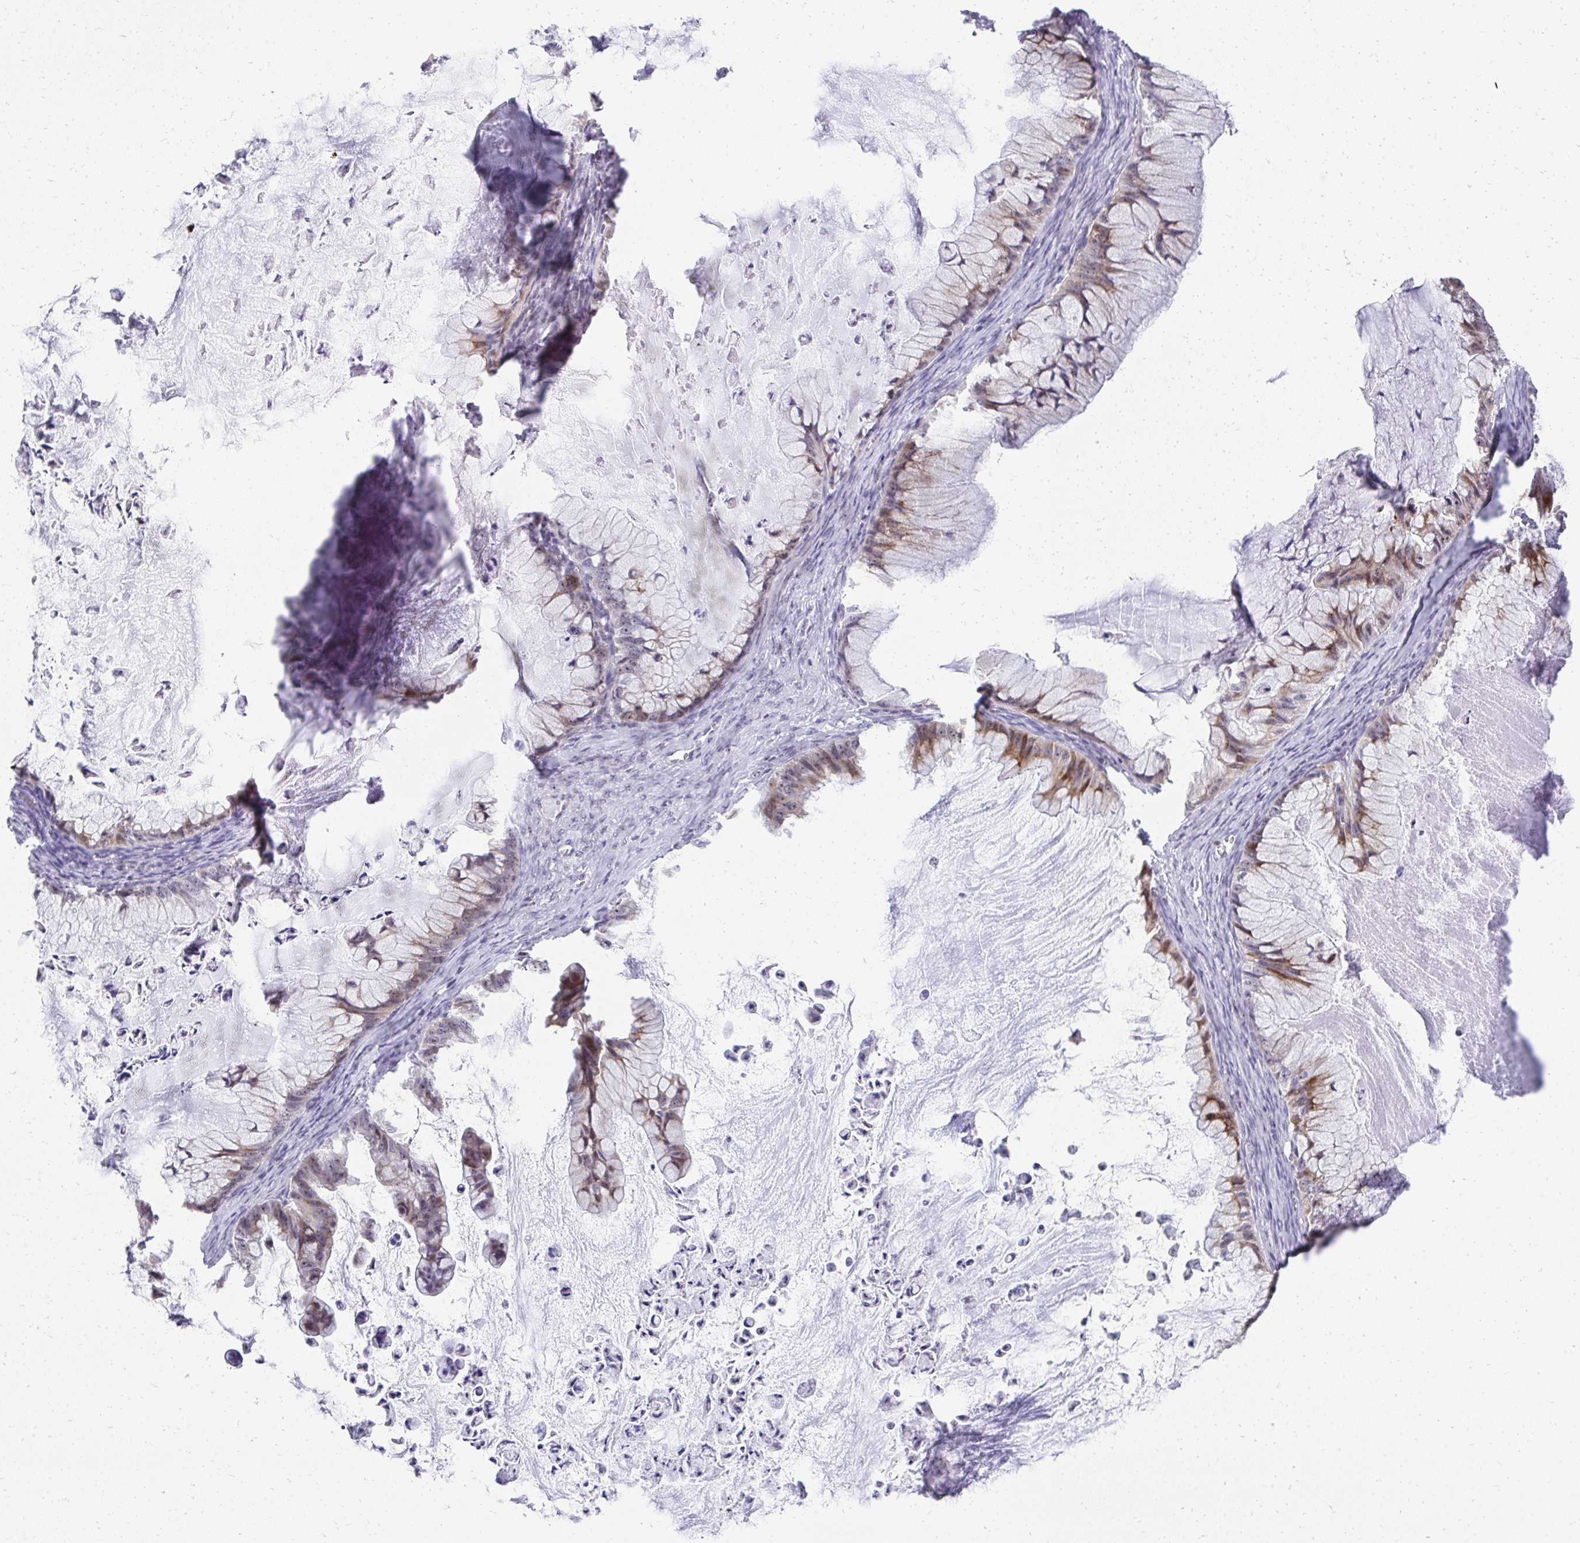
{"staining": {"intensity": "moderate", "quantity": "25%-75%", "location": "cytoplasmic/membranous,nuclear"}, "tissue": "ovarian cancer", "cell_type": "Tumor cells", "image_type": "cancer", "snomed": [{"axis": "morphology", "description": "Cystadenocarcinoma, mucinous, NOS"}, {"axis": "topography", "description": "Ovary"}], "caption": "Brown immunohistochemical staining in human mucinous cystadenocarcinoma (ovarian) demonstrates moderate cytoplasmic/membranous and nuclear positivity in about 25%-75% of tumor cells.", "gene": "HIRA", "patient": {"sex": "female", "age": 72}}